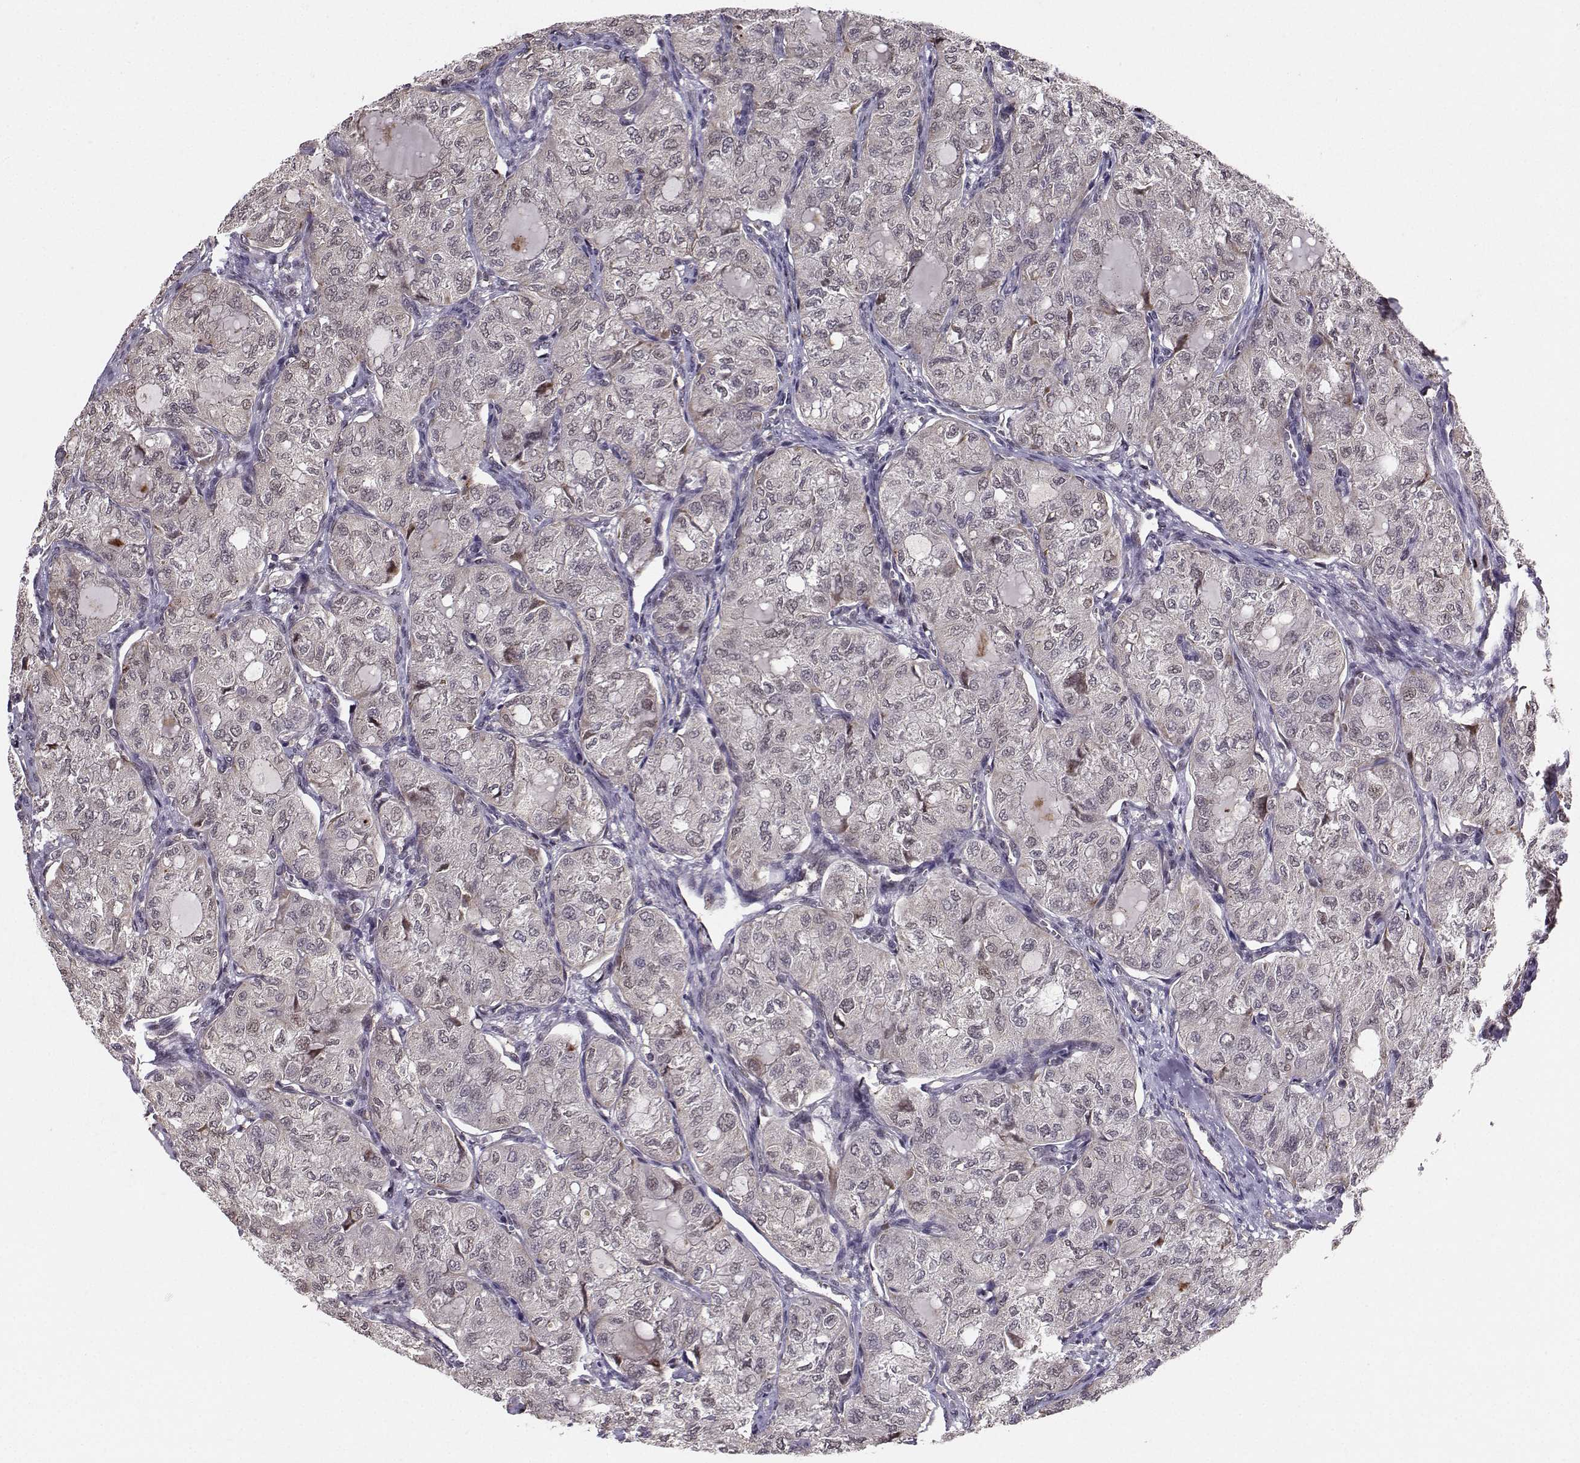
{"staining": {"intensity": "negative", "quantity": "none", "location": "none"}, "tissue": "thyroid cancer", "cell_type": "Tumor cells", "image_type": "cancer", "snomed": [{"axis": "morphology", "description": "Follicular adenoma carcinoma, NOS"}, {"axis": "topography", "description": "Thyroid gland"}], "caption": "A high-resolution histopathology image shows immunohistochemistry staining of thyroid cancer, which reveals no significant staining in tumor cells.", "gene": "PKP2", "patient": {"sex": "male", "age": 75}}